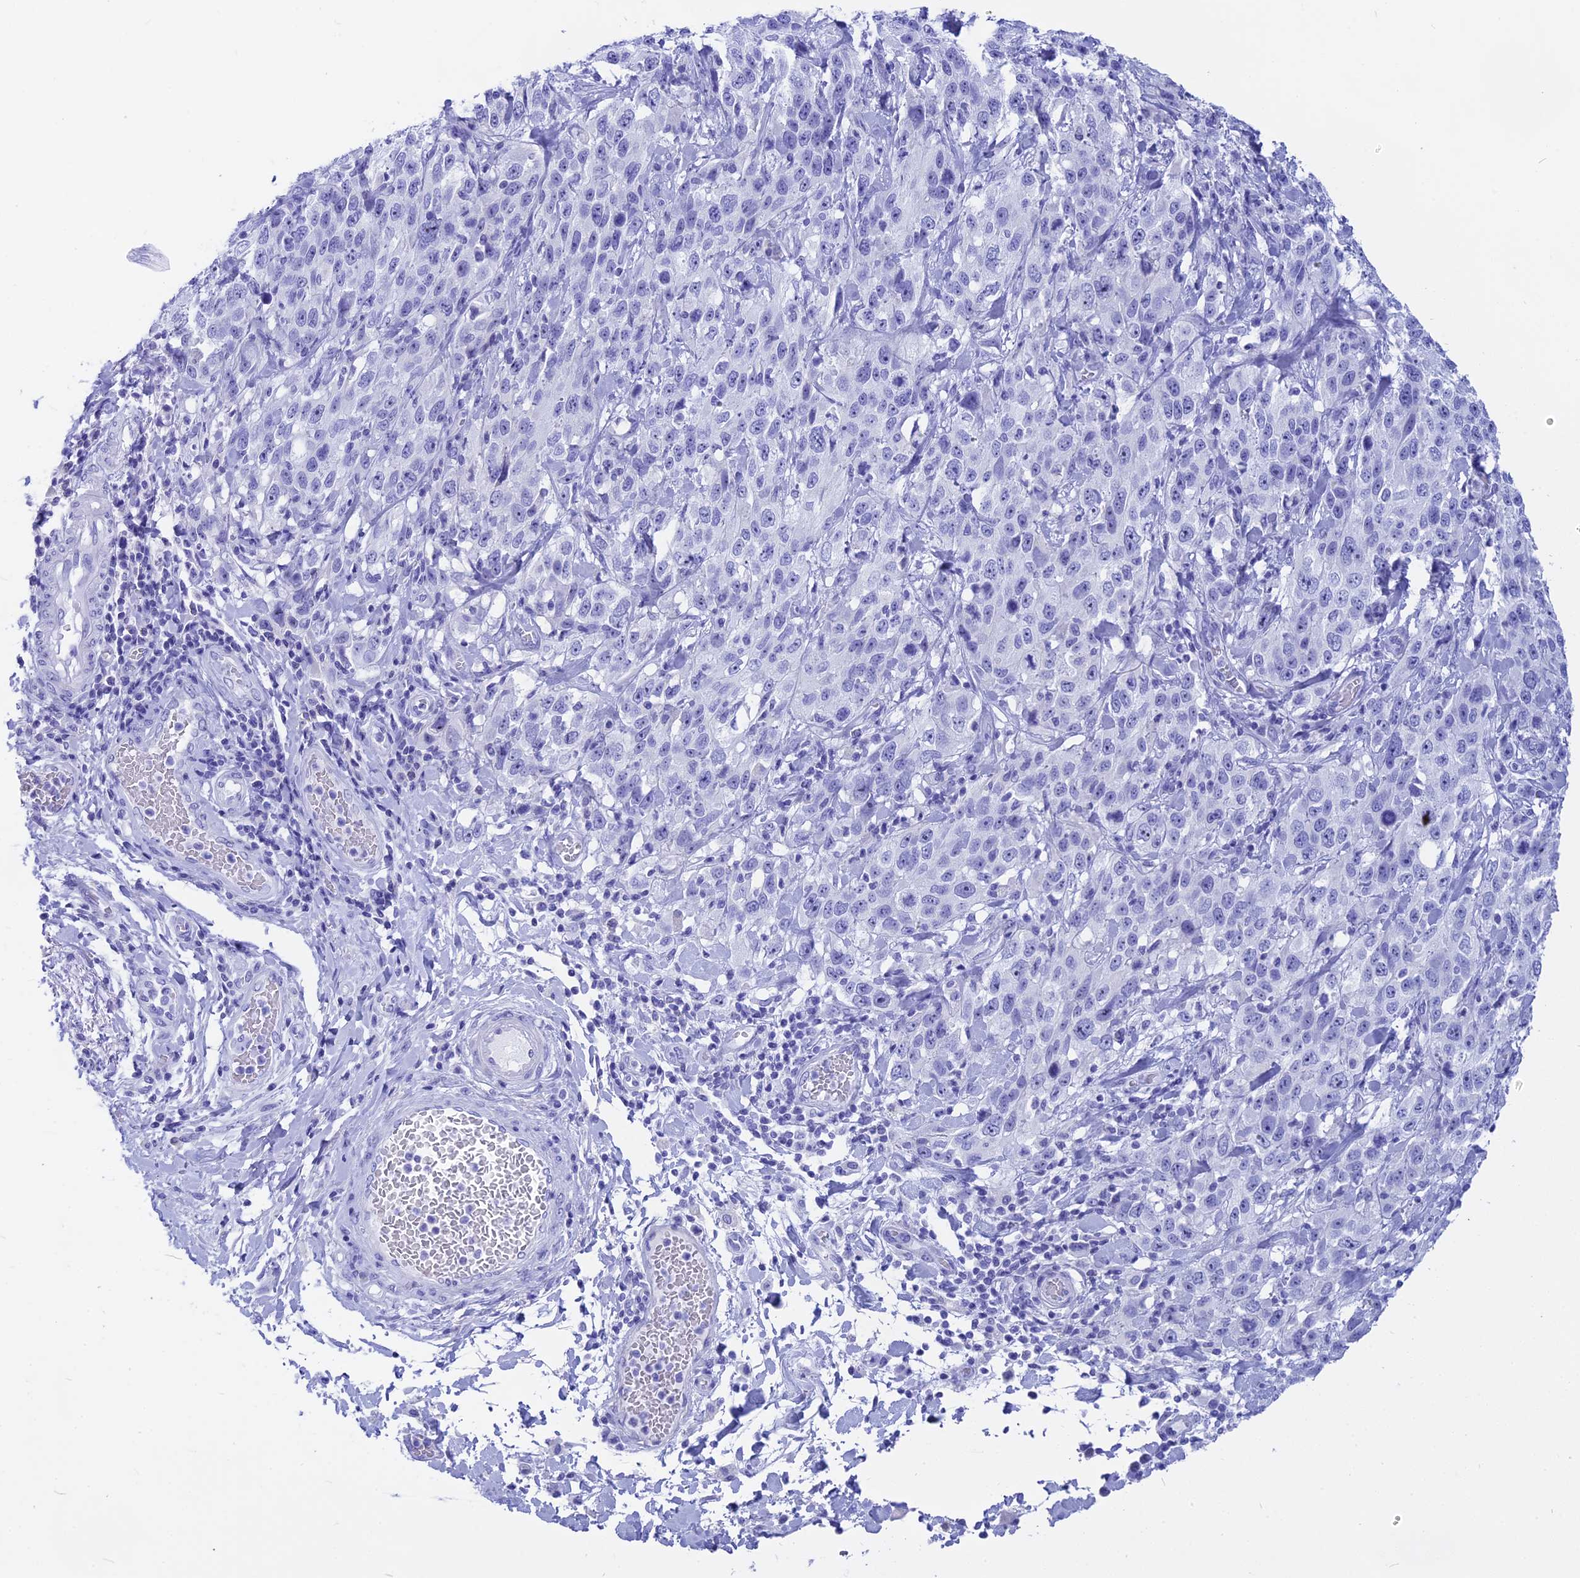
{"staining": {"intensity": "negative", "quantity": "none", "location": "none"}, "tissue": "stomach cancer", "cell_type": "Tumor cells", "image_type": "cancer", "snomed": [{"axis": "morphology", "description": "Normal tissue, NOS"}, {"axis": "morphology", "description": "Adenocarcinoma, NOS"}, {"axis": "topography", "description": "Lymph node"}, {"axis": "topography", "description": "Stomach"}], "caption": "The micrograph displays no staining of tumor cells in stomach cancer (adenocarcinoma).", "gene": "ISCA1", "patient": {"sex": "male", "age": 48}}